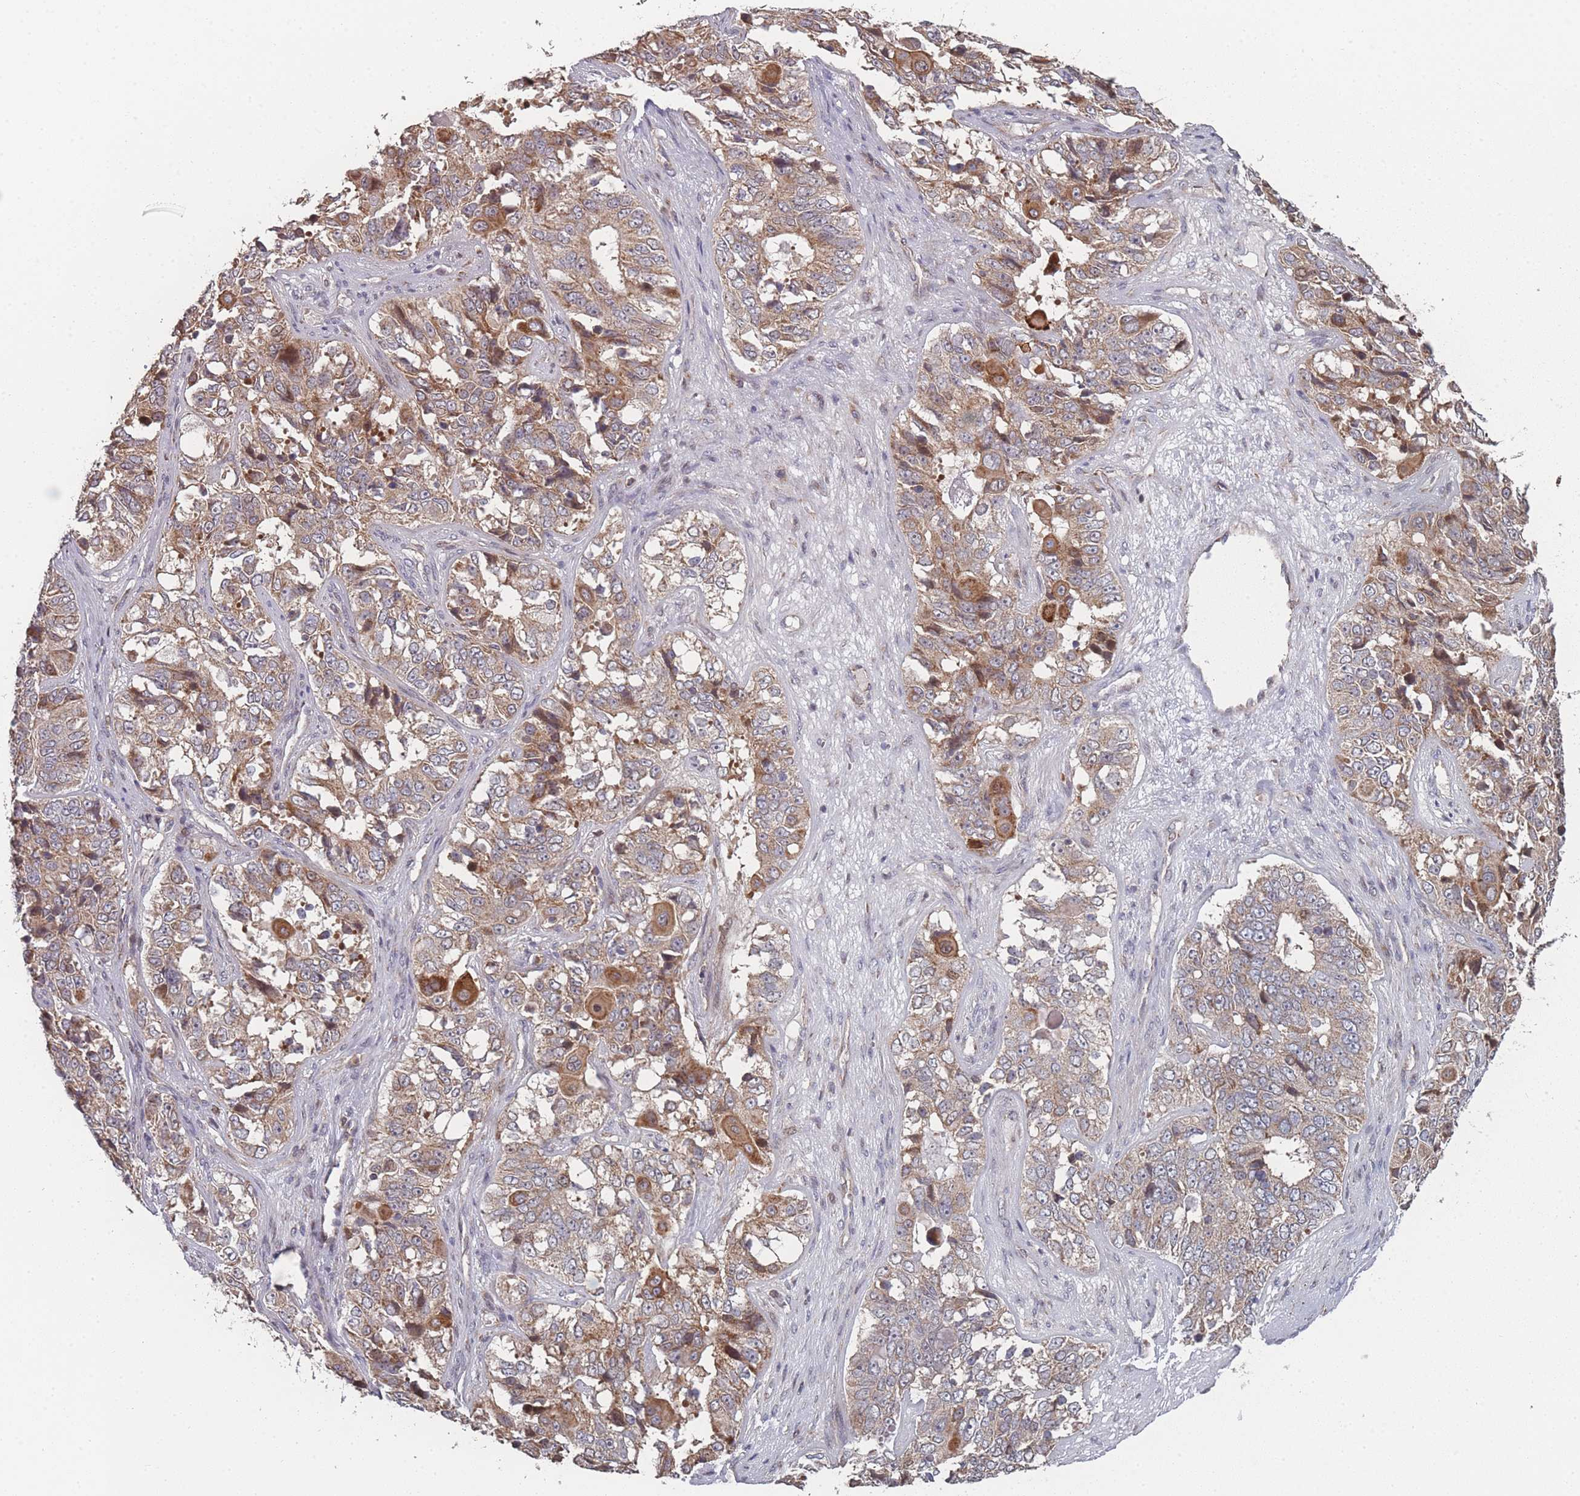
{"staining": {"intensity": "moderate", "quantity": ">75%", "location": "cytoplasmic/membranous"}, "tissue": "ovarian cancer", "cell_type": "Tumor cells", "image_type": "cancer", "snomed": [{"axis": "morphology", "description": "Carcinoma, endometroid"}, {"axis": "topography", "description": "Ovary"}], "caption": "Protein expression analysis of endometroid carcinoma (ovarian) shows moderate cytoplasmic/membranous positivity in approximately >75% of tumor cells. Nuclei are stained in blue.", "gene": "PSMB3", "patient": {"sex": "female", "age": 51}}